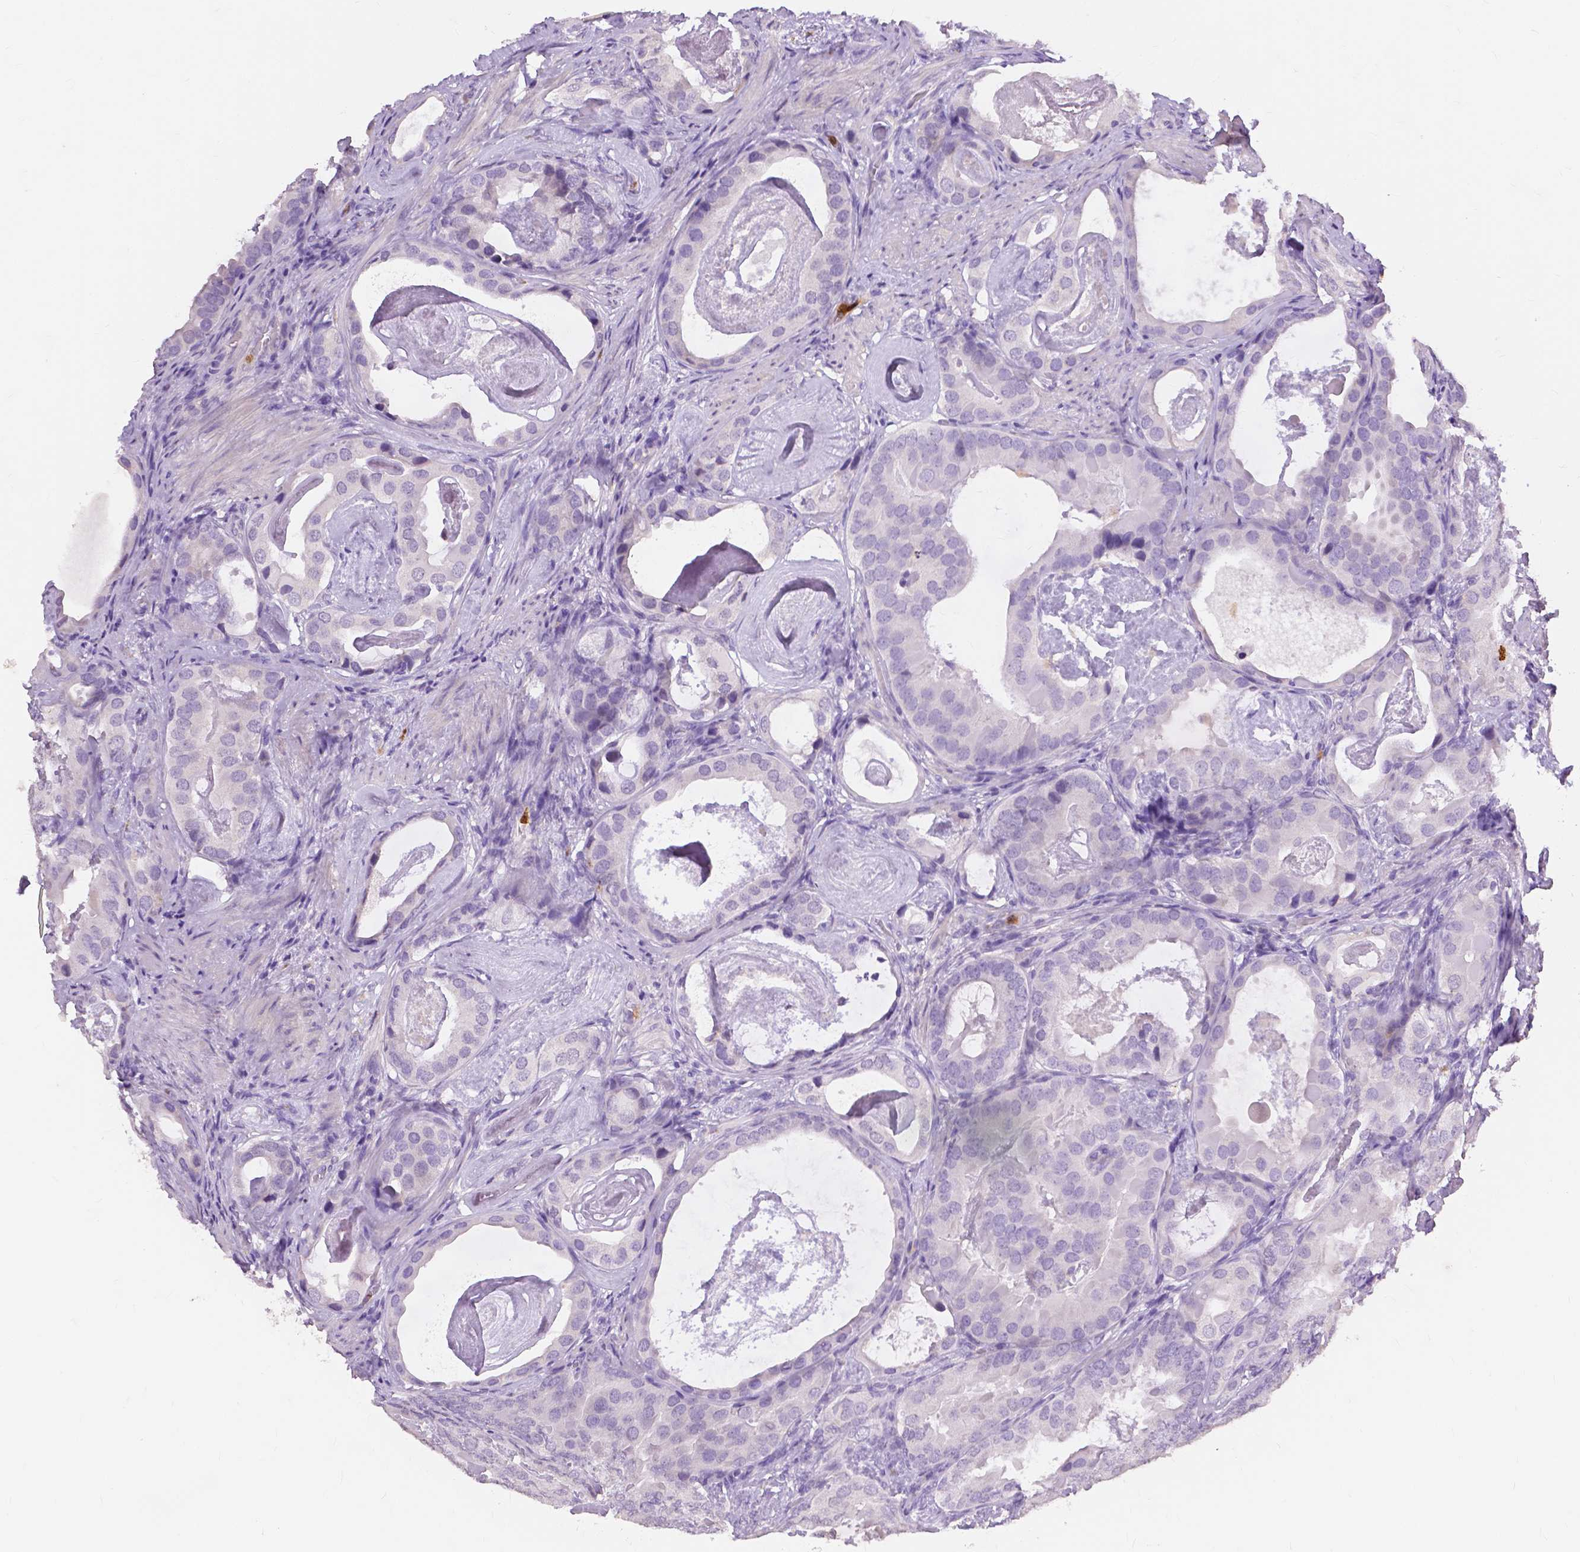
{"staining": {"intensity": "strong", "quantity": "<25%", "location": "cytoplasmic/membranous"}, "tissue": "prostate cancer", "cell_type": "Tumor cells", "image_type": "cancer", "snomed": [{"axis": "morphology", "description": "Adenocarcinoma, Low grade"}, {"axis": "topography", "description": "Prostate and seminal vesicle, NOS"}], "caption": "Immunohistochemical staining of adenocarcinoma (low-grade) (prostate) exhibits medium levels of strong cytoplasmic/membranous protein staining in about <25% of tumor cells.", "gene": "CXCR2", "patient": {"sex": "male", "age": 71}}